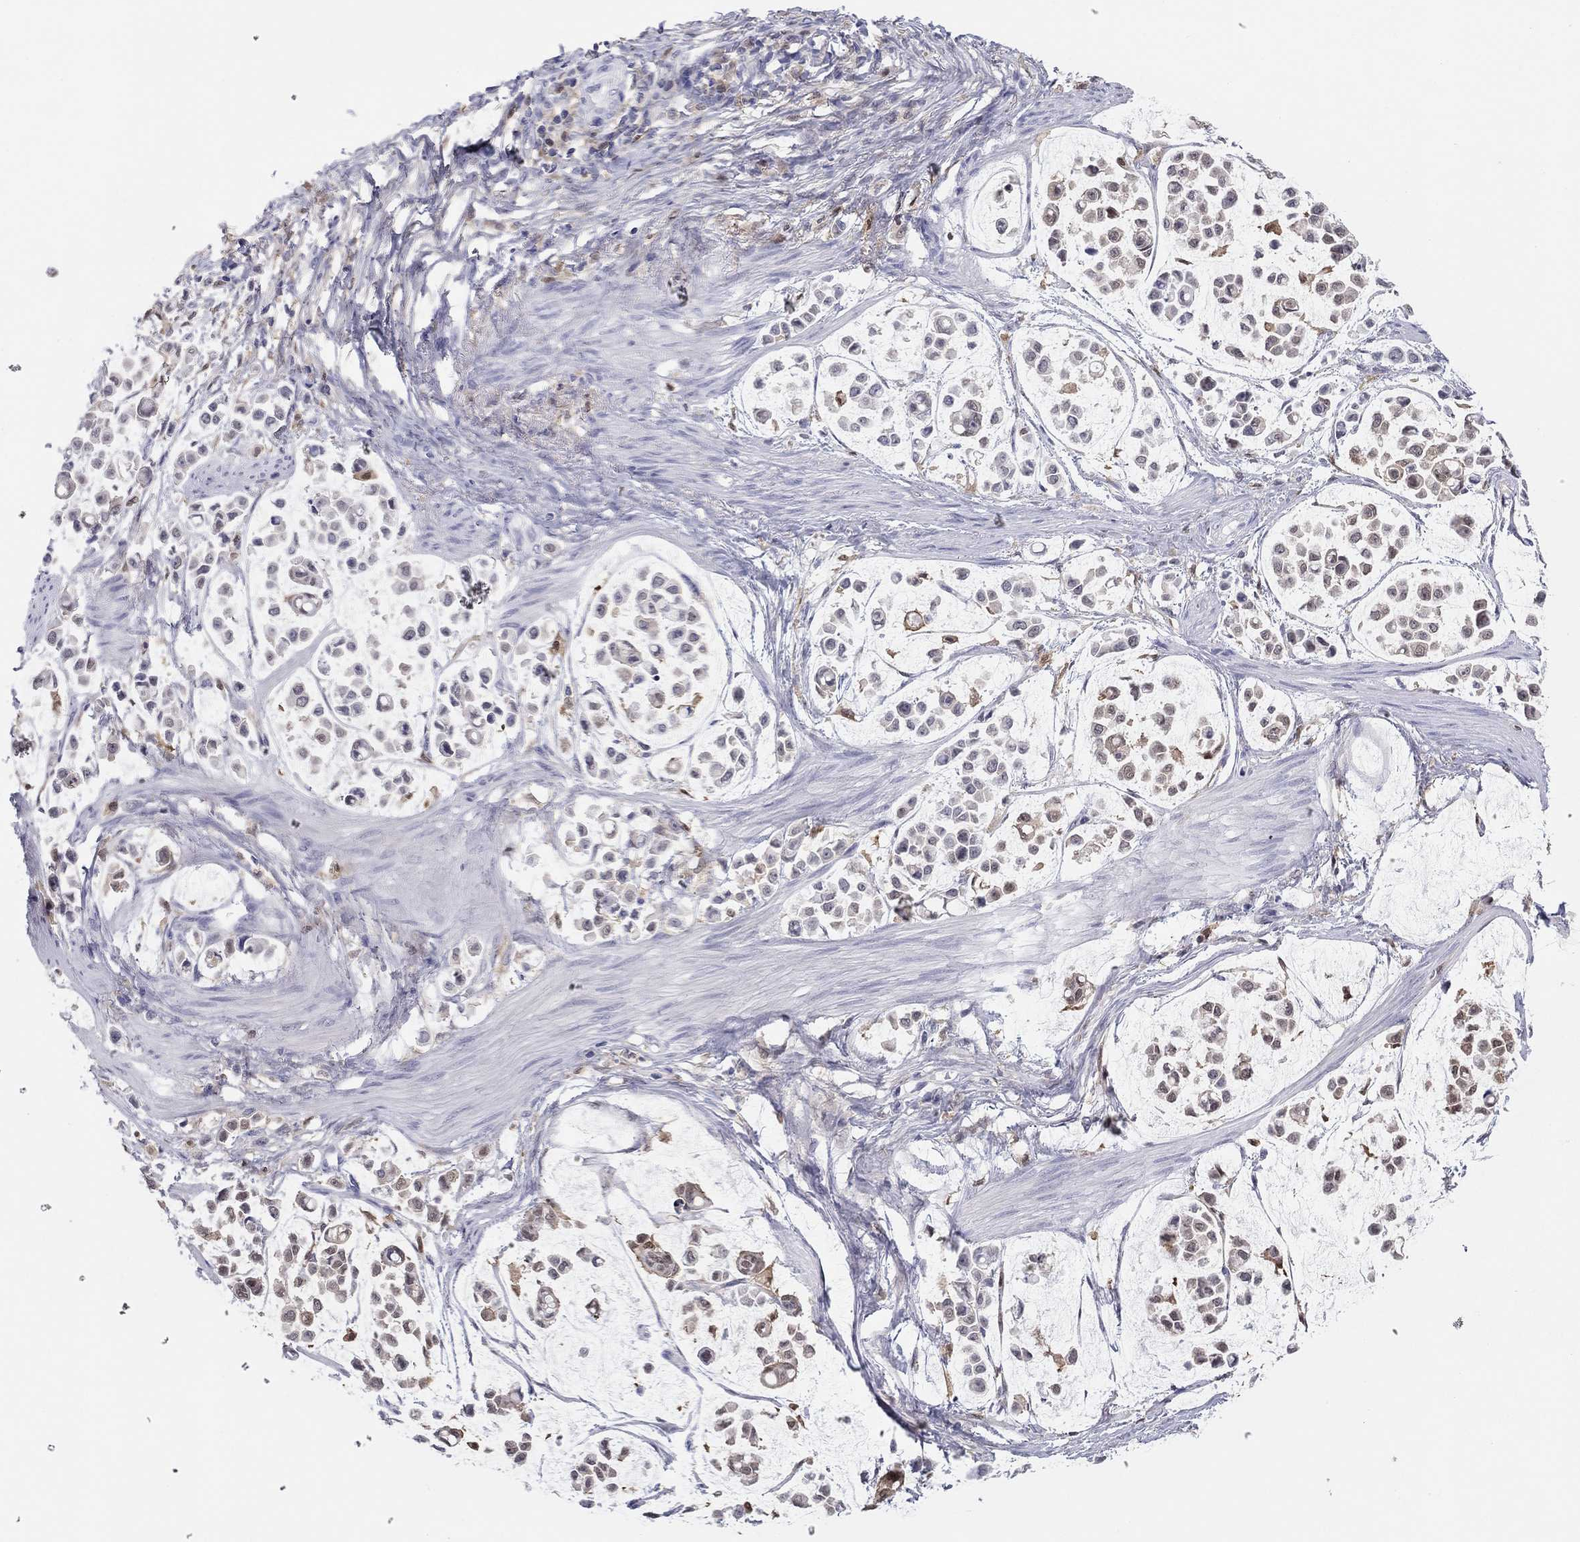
{"staining": {"intensity": "weak", "quantity": "<25%", "location": "cytoplasmic/membranous"}, "tissue": "stomach cancer", "cell_type": "Tumor cells", "image_type": "cancer", "snomed": [{"axis": "morphology", "description": "Adenocarcinoma, NOS"}, {"axis": "topography", "description": "Stomach"}], "caption": "Tumor cells are negative for protein expression in human stomach cancer.", "gene": "PDXK", "patient": {"sex": "male", "age": 82}}